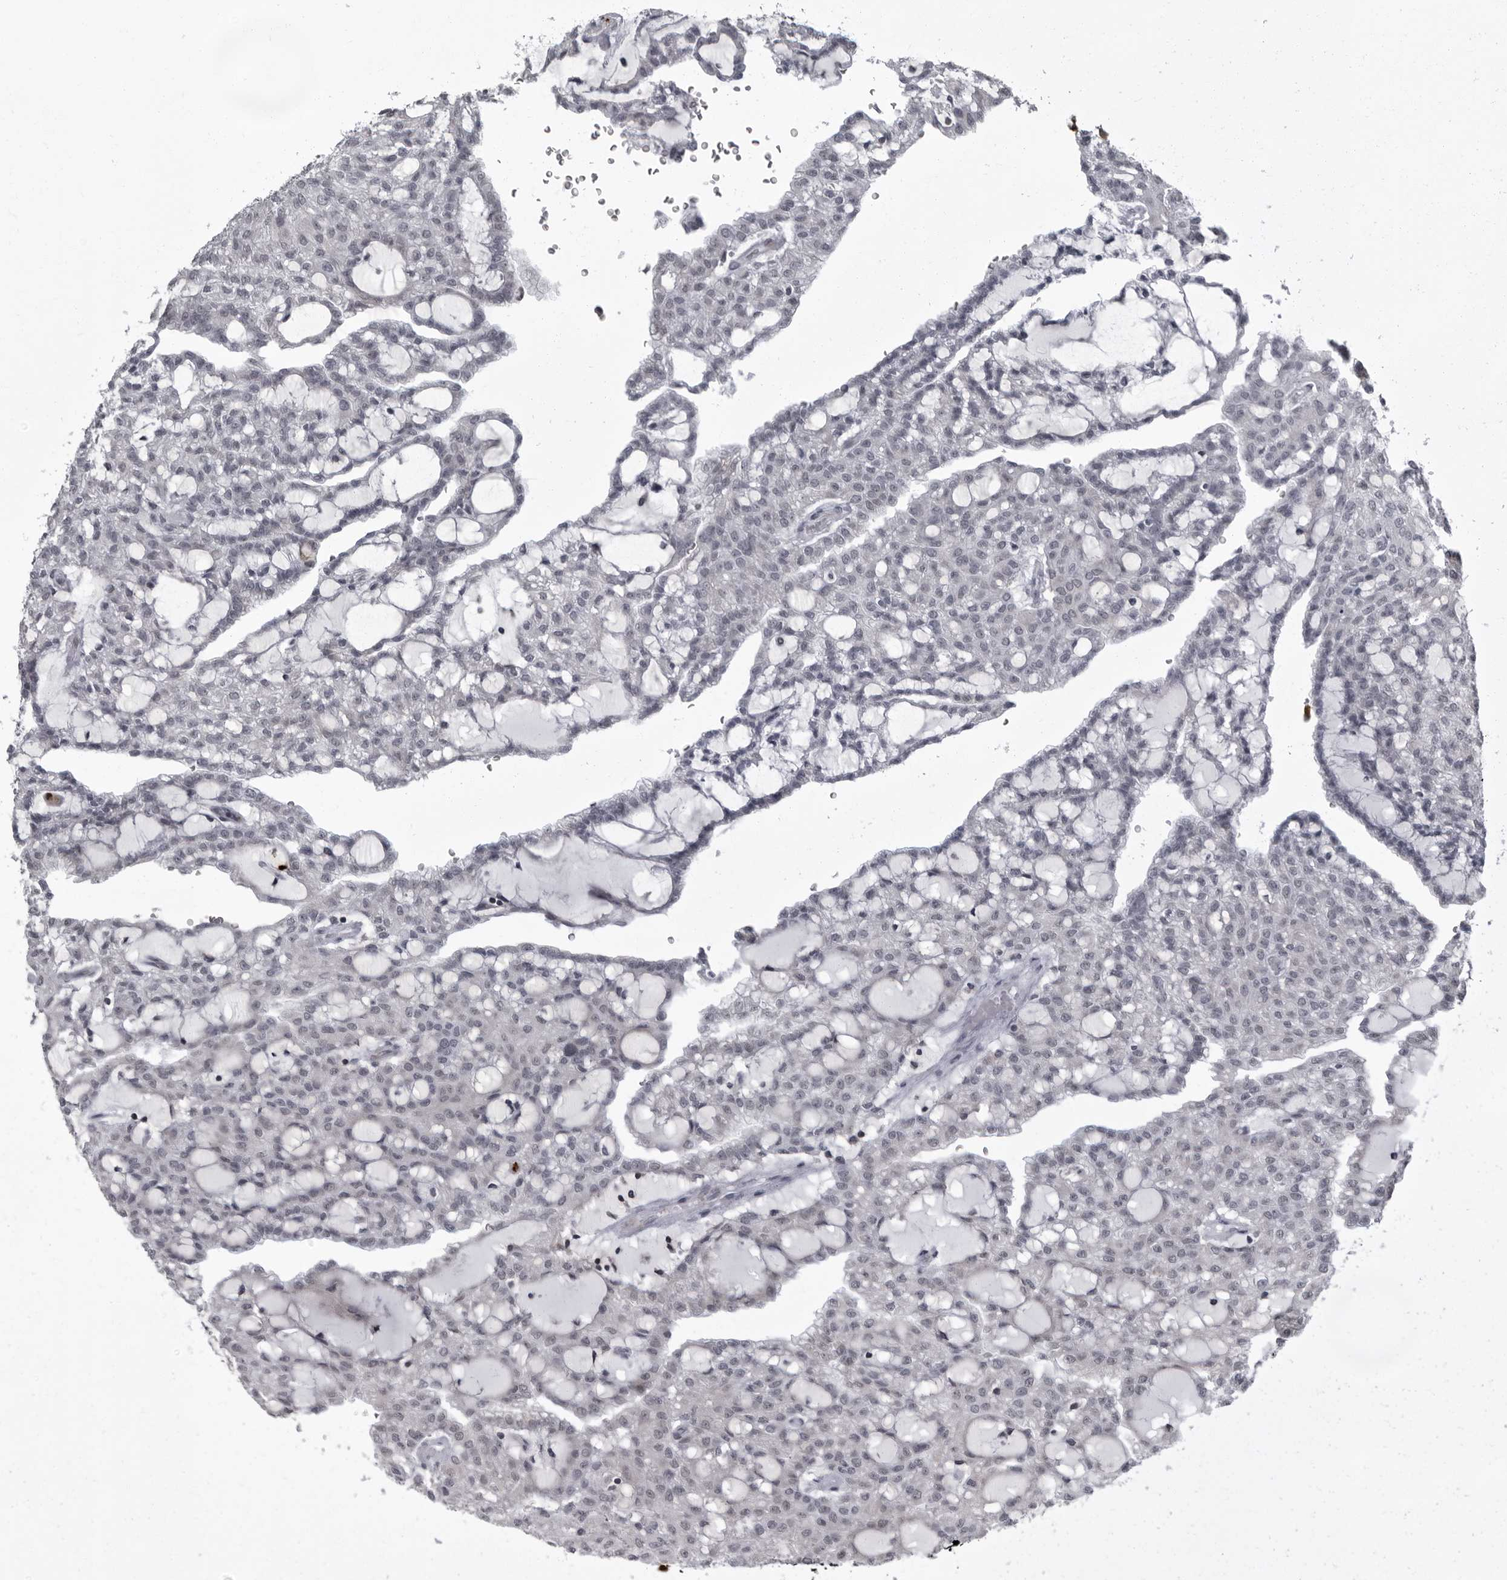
{"staining": {"intensity": "negative", "quantity": "none", "location": "none"}, "tissue": "renal cancer", "cell_type": "Tumor cells", "image_type": "cancer", "snomed": [{"axis": "morphology", "description": "Adenocarcinoma, NOS"}, {"axis": "topography", "description": "Kidney"}], "caption": "This is an immunohistochemistry micrograph of renal cancer. There is no staining in tumor cells.", "gene": "RTCA", "patient": {"sex": "male", "age": 63}}